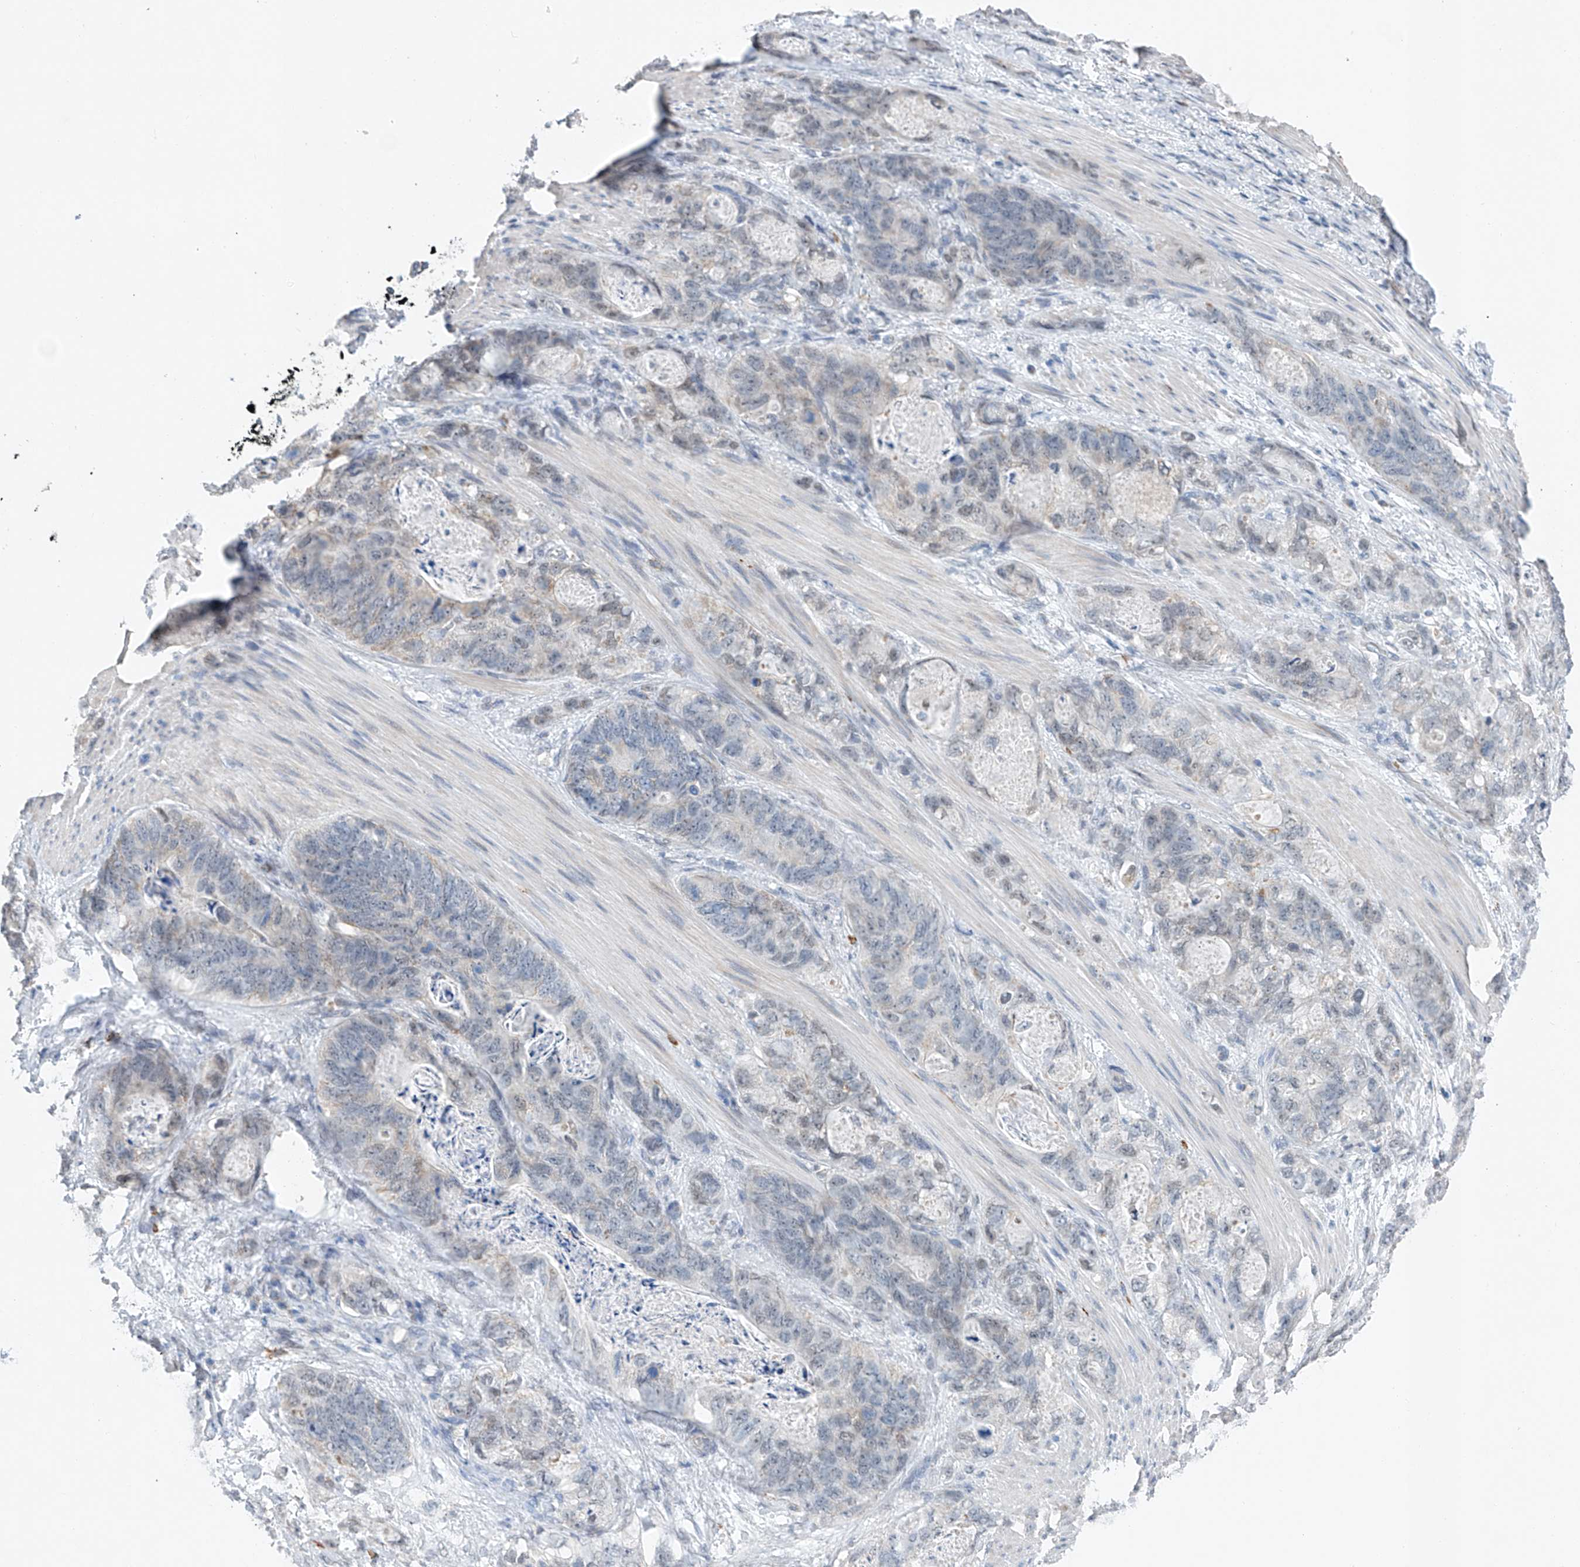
{"staining": {"intensity": "negative", "quantity": "none", "location": "none"}, "tissue": "stomach cancer", "cell_type": "Tumor cells", "image_type": "cancer", "snomed": [{"axis": "morphology", "description": "Normal tissue, NOS"}, {"axis": "morphology", "description": "Adenocarcinoma, NOS"}, {"axis": "topography", "description": "Stomach"}], "caption": "Immunohistochemistry (IHC) of stomach adenocarcinoma displays no expression in tumor cells. (DAB immunohistochemistry (IHC), high magnification).", "gene": "KLF15", "patient": {"sex": "female", "age": 89}}